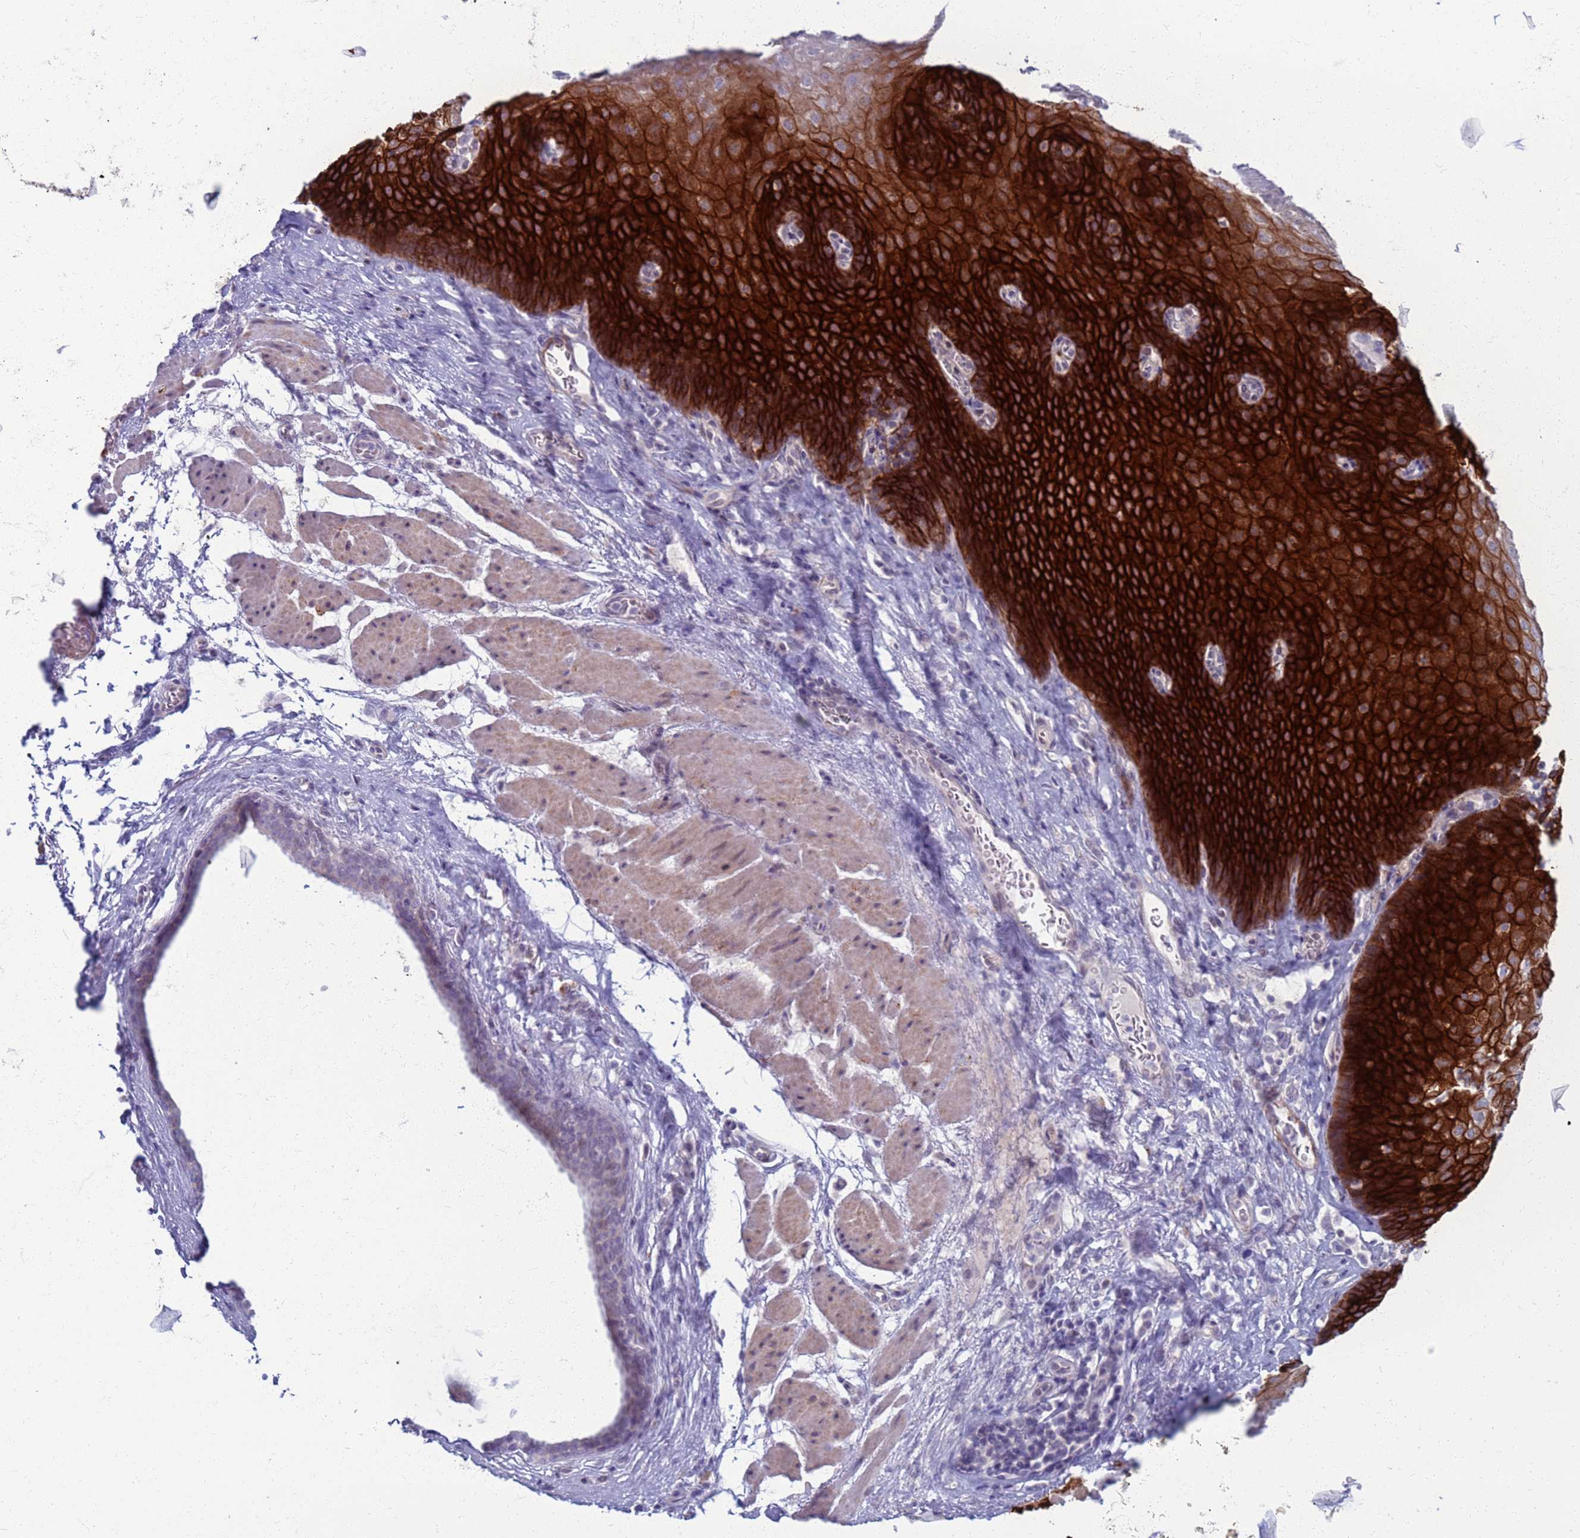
{"staining": {"intensity": "strong", "quantity": ">75%", "location": "cytoplasmic/membranous"}, "tissue": "esophagus", "cell_type": "Squamous epithelial cells", "image_type": "normal", "snomed": [{"axis": "morphology", "description": "Normal tissue, NOS"}, {"axis": "topography", "description": "Esophagus"}], "caption": "Approximately >75% of squamous epithelial cells in benign esophagus demonstrate strong cytoplasmic/membranous protein positivity as visualized by brown immunohistochemical staining.", "gene": "CLCA2", "patient": {"sex": "female", "age": 66}}